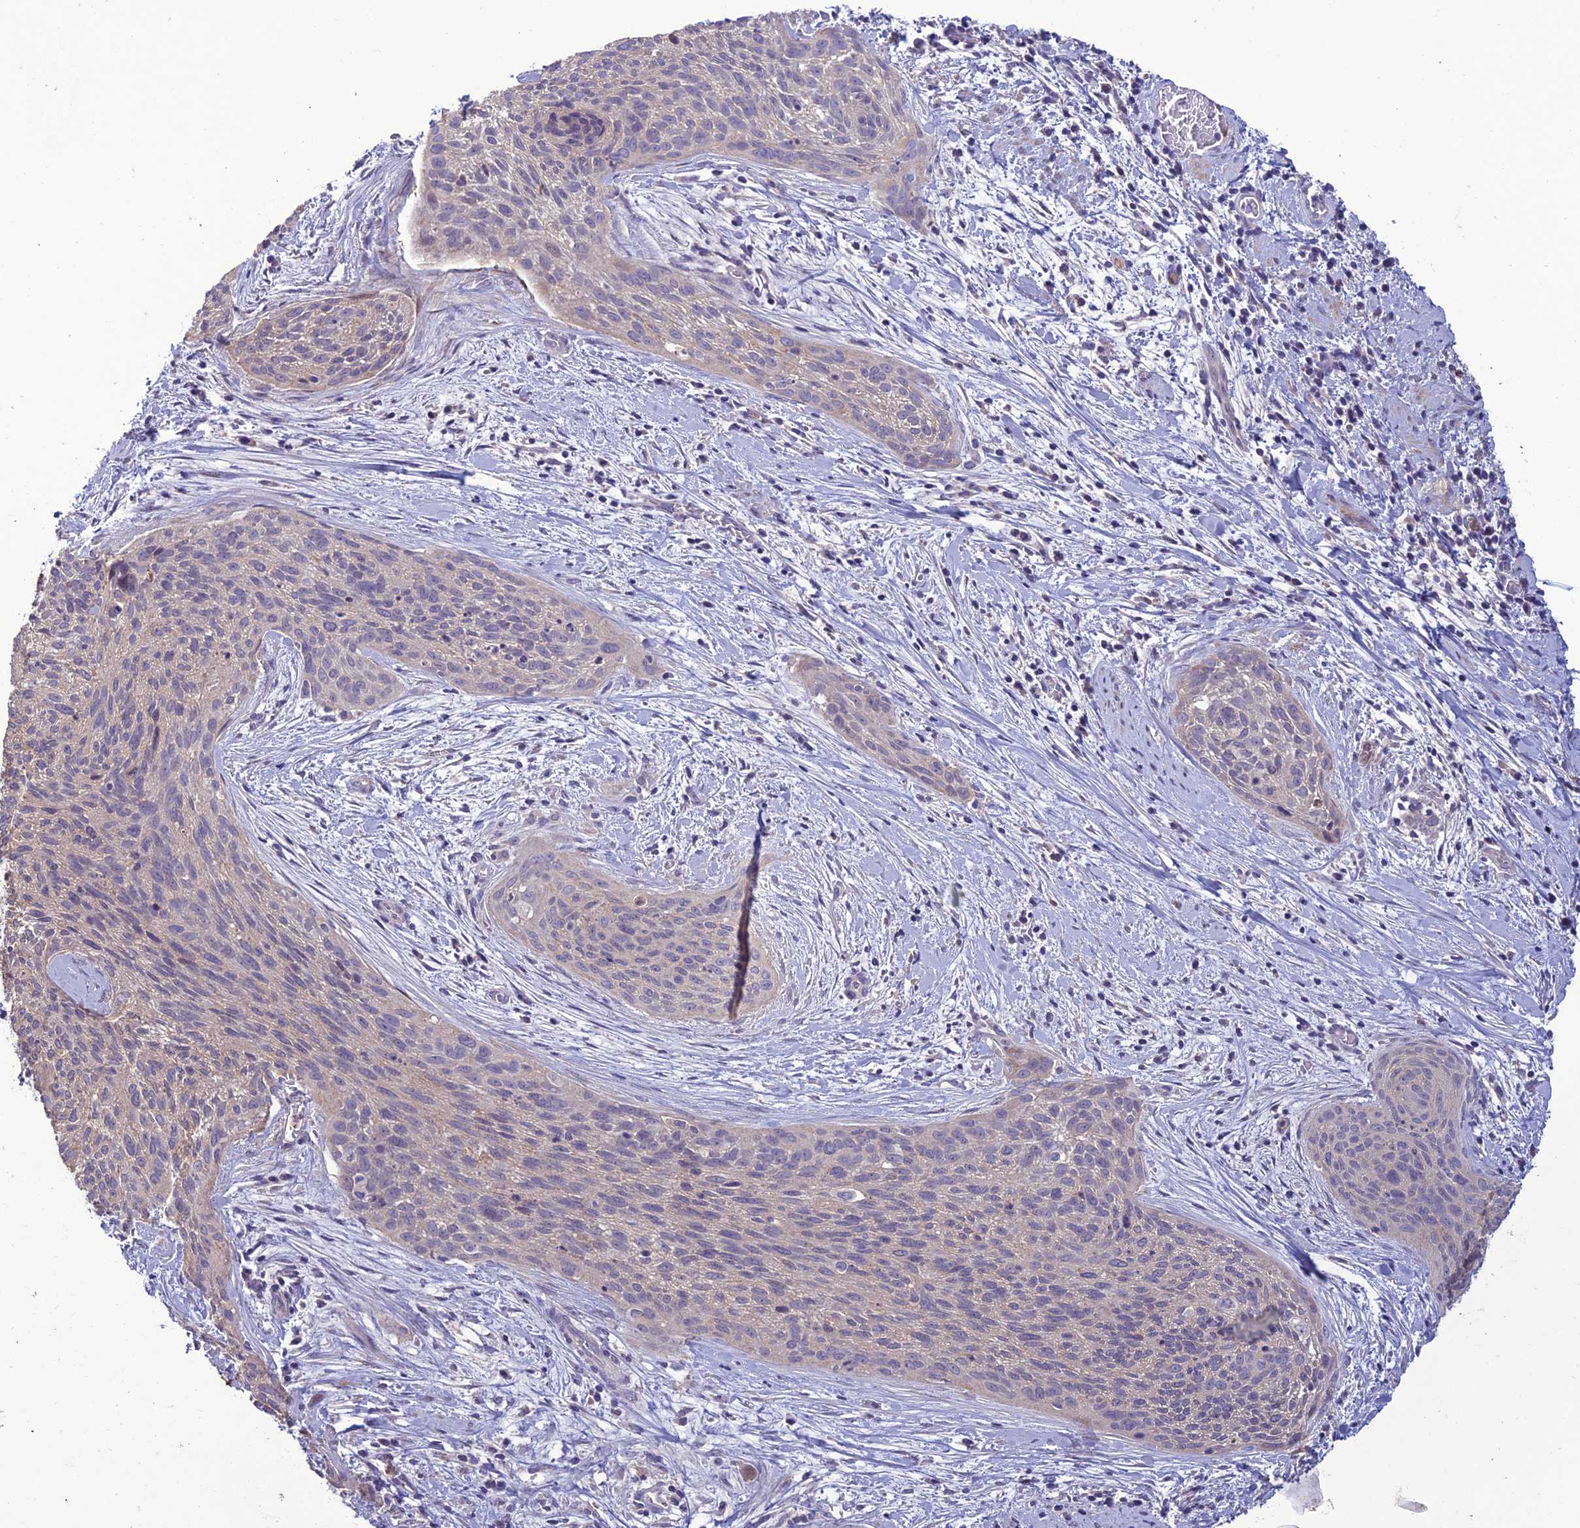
{"staining": {"intensity": "negative", "quantity": "none", "location": "none"}, "tissue": "cervical cancer", "cell_type": "Tumor cells", "image_type": "cancer", "snomed": [{"axis": "morphology", "description": "Squamous cell carcinoma, NOS"}, {"axis": "topography", "description": "Cervix"}], "caption": "Immunohistochemical staining of cervical cancer displays no significant positivity in tumor cells. (DAB immunohistochemistry with hematoxylin counter stain).", "gene": "C2orf76", "patient": {"sex": "female", "age": 55}}